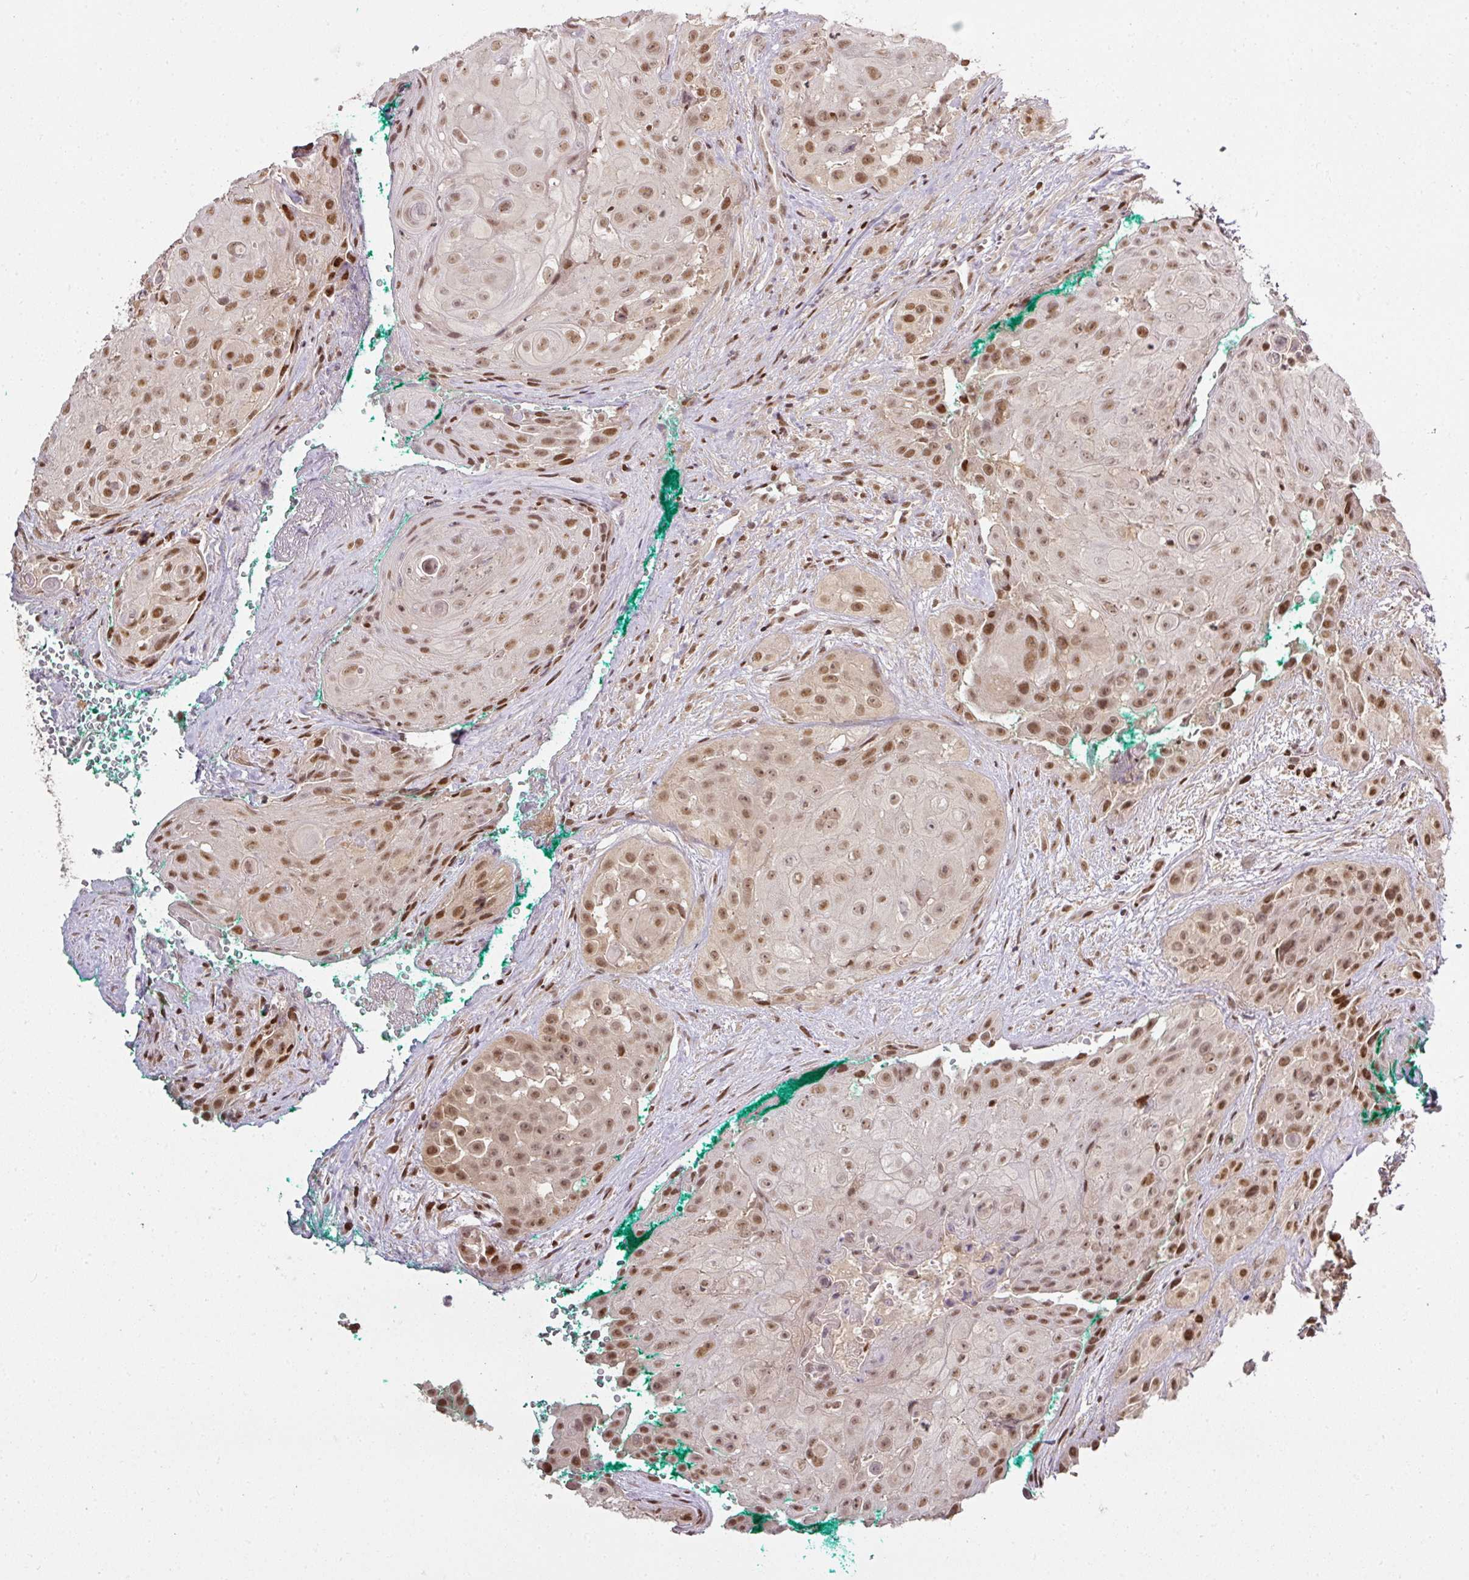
{"staining": {"intensity": "moderate", "quantity": ">75%", "location": "nuclear"}, "tissue": "head and neck cancer", "cell_type": "Tumor cells", "image_type": "cancer", "snomed": [{"axis": "morphology", "description": "Squamous cell carcinoma, NOS"}, {"axis": "topography", "description": "Head-Neck"}], "caption": "Immunohistochemistry (IHC) micrograph of neoplastic tissue: head and neck squamous cell carcinoma stained using IHC exhibits medium levels of moderate protein expression localized specifically in the nuclear of tumor cells, appearing as a nuclear brown color.", "gene": "GPRIN2", "patient": {"sex": "male", "age": 83}}